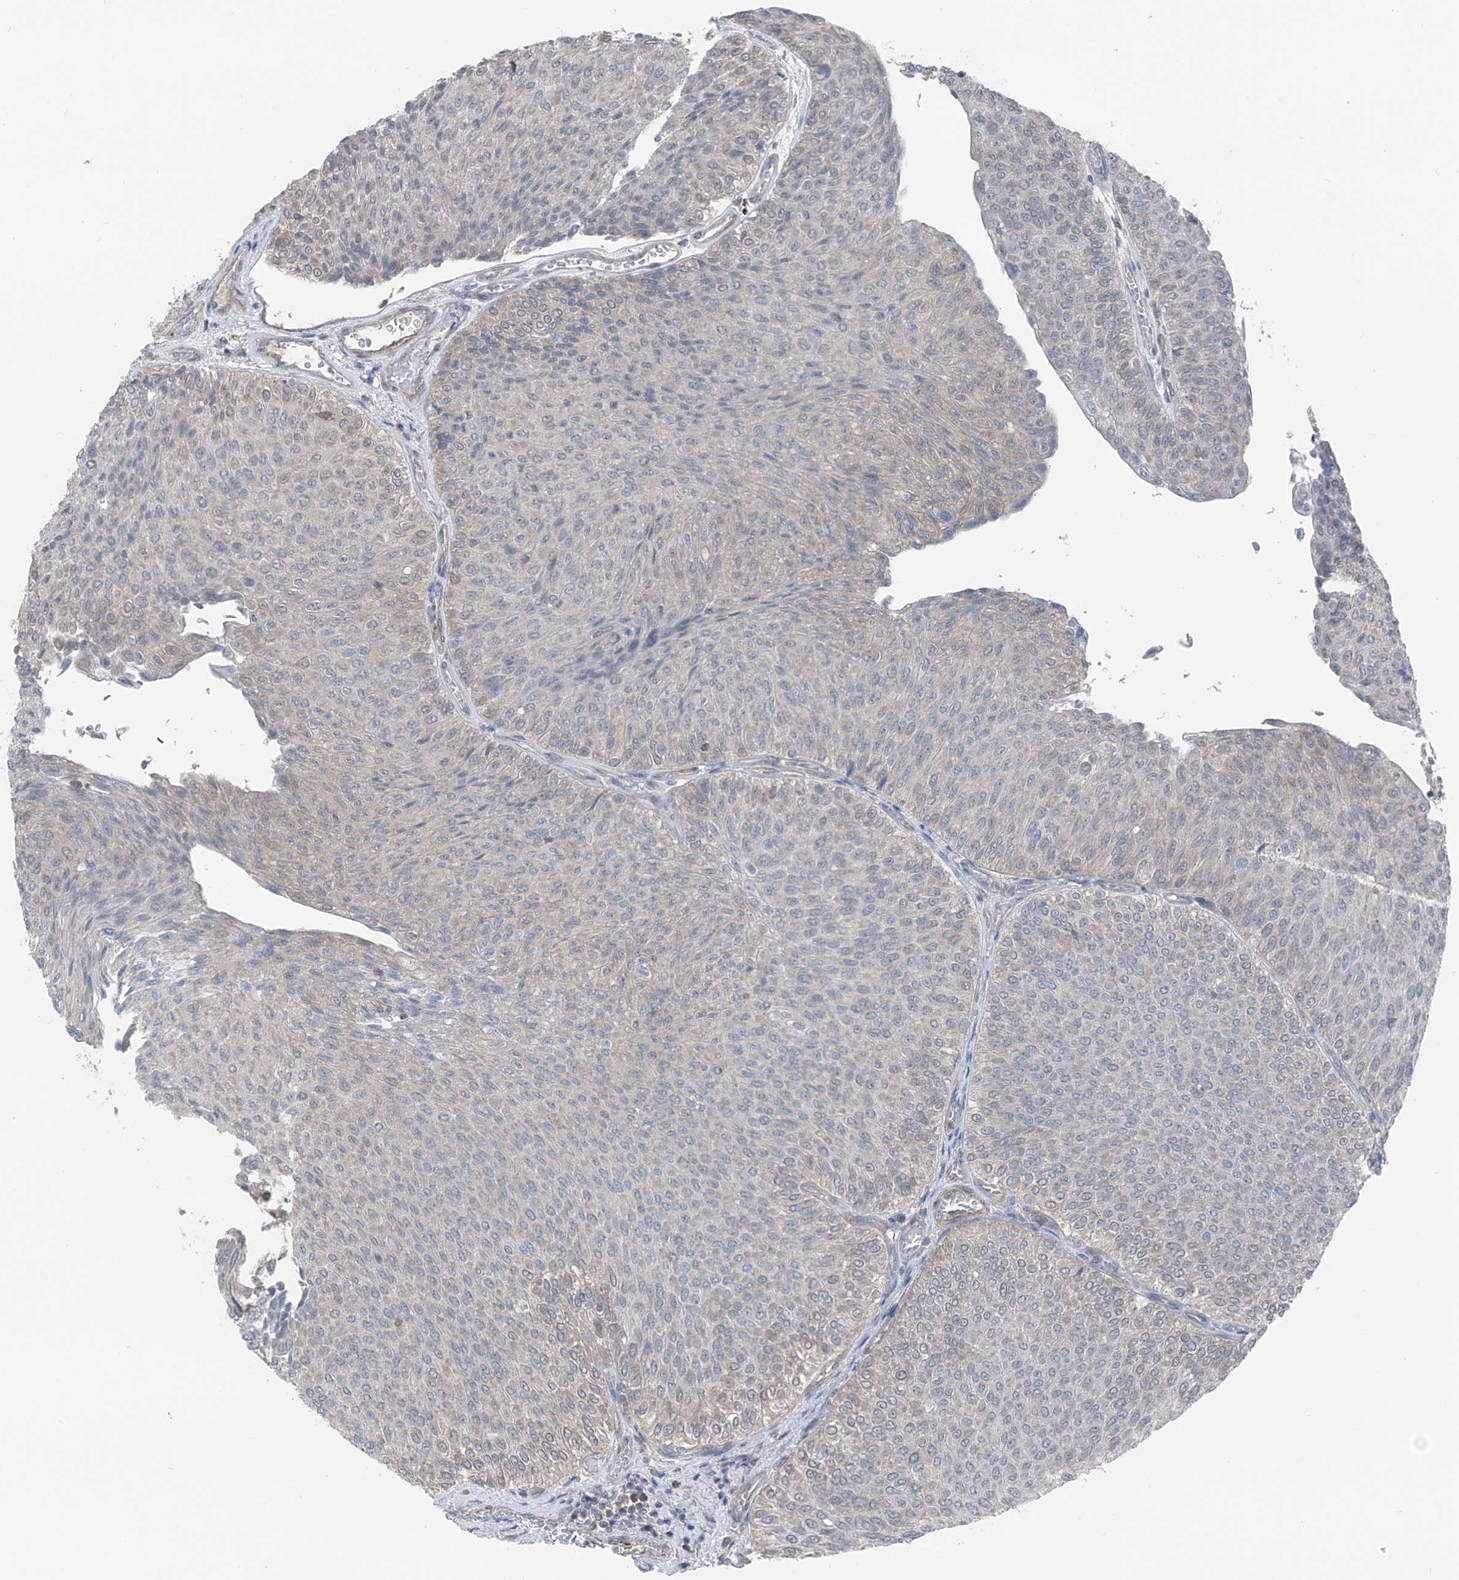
{"staining": {"intensity": "negative", "quantity": "none", "location": "none"}, "tissue": "urothelial cancer", "cell_type": "Tumor cells", "image_type": "cancer", "snomed": [{"axis": "morphology", "description": "Urothelial carcinoma, Low grade"}, {"axis": "topography", "description": "Urinary bladder"}], "caption": "There is no significant expression in tumor cells of urothelial carcinoma (low-grade).", "gene": "HSPB11", "patient": {"sex": "male", "age": 78}}